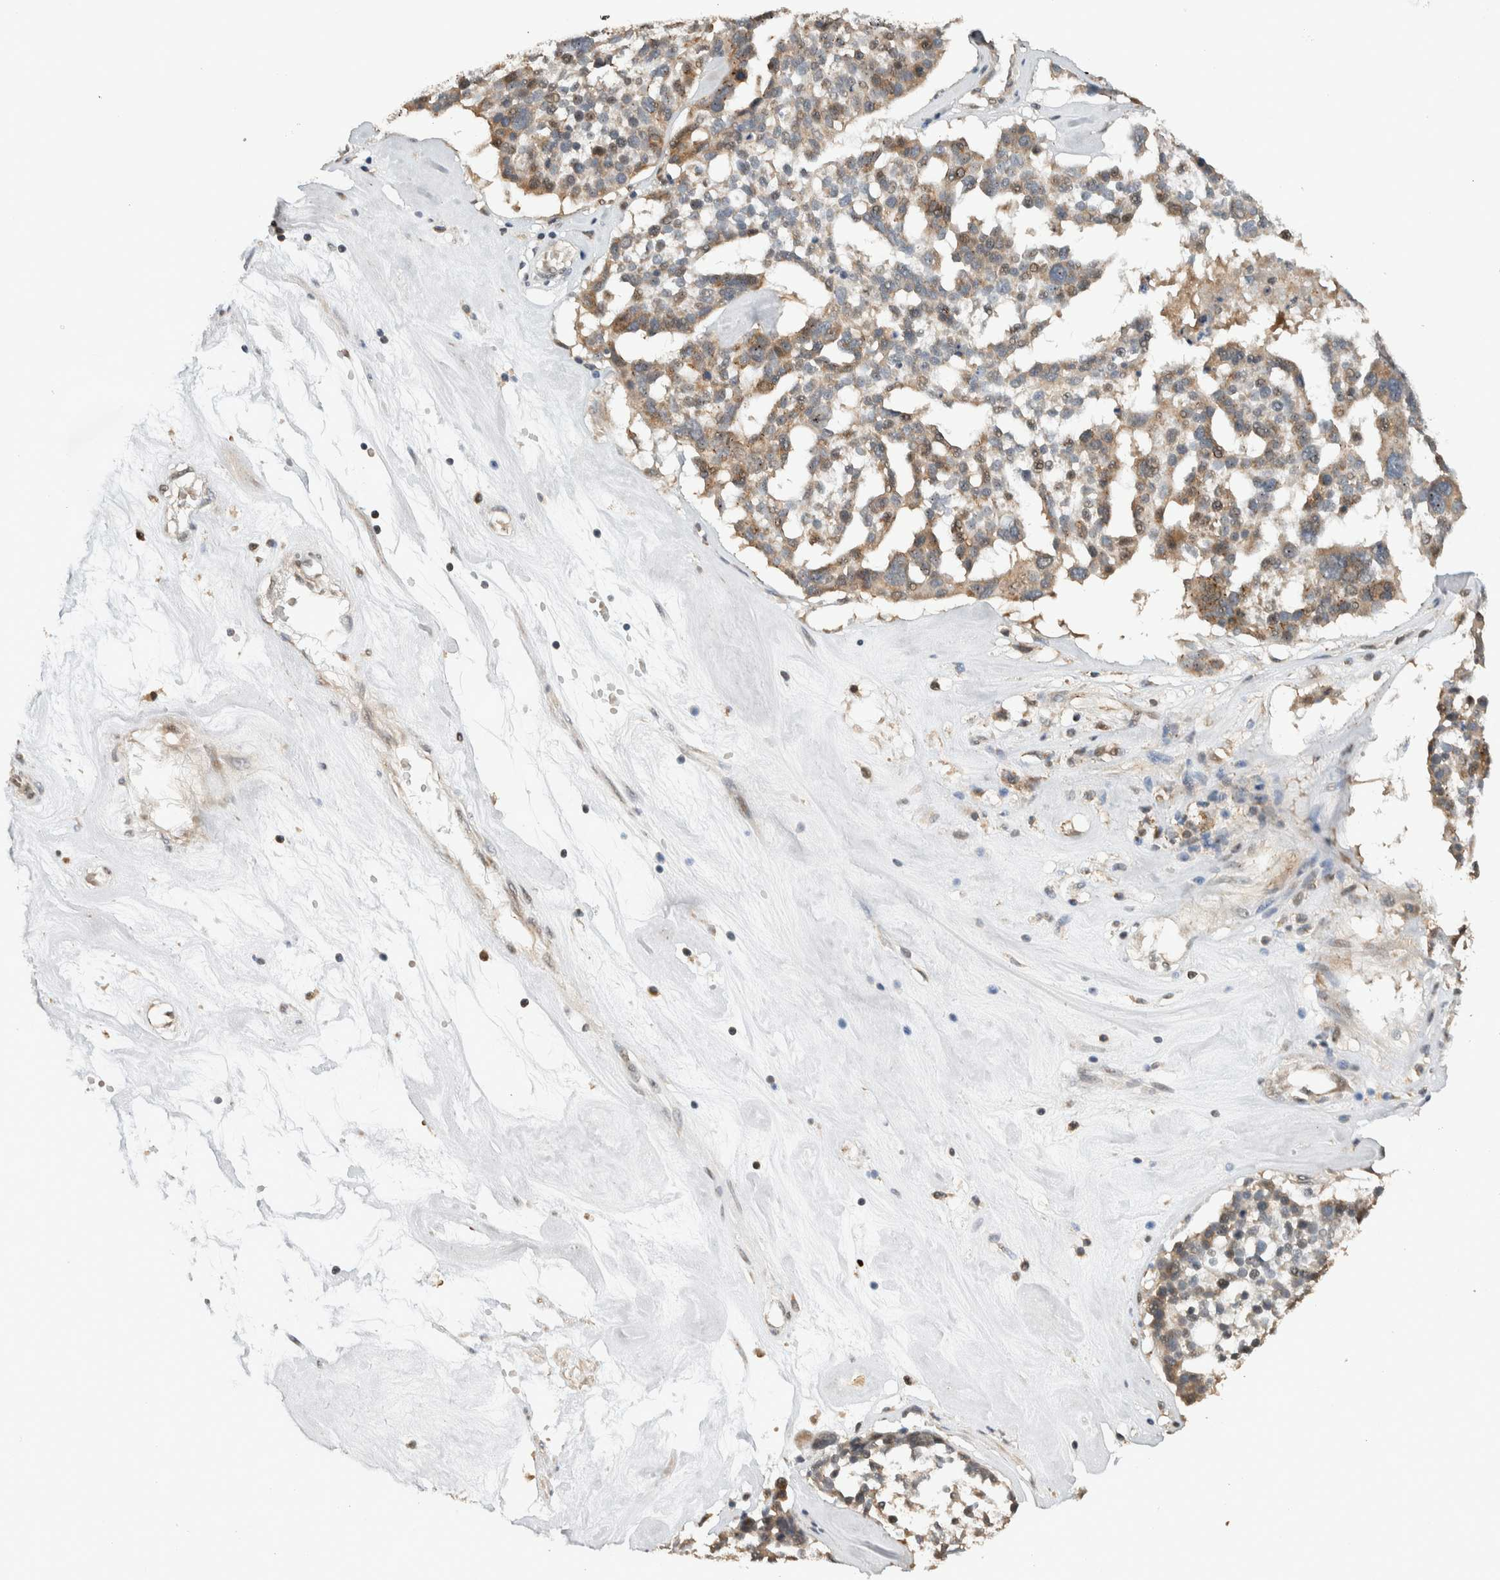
{"staining": {"intensity": "moderate", "quantity": "<25%", "location": "cytoplasmic/membranous"}, "tissue": "ovarian cancer", "cell_type": "Tumor cells", "image_type": "cancer", "snomed": [{"axis": "morphology", "description": "Cystadenocarcinoma, serous, NOS"}, {"axis": "topography", "description": "Ovary"}], "caption": "Ovarian cancer (serous cystadenocarcinoma) stained with a protein marker demonstrates moderate staining in tumor cells.", "gene": "VPS53", "patient": {"sex": "female", "age": 59}}